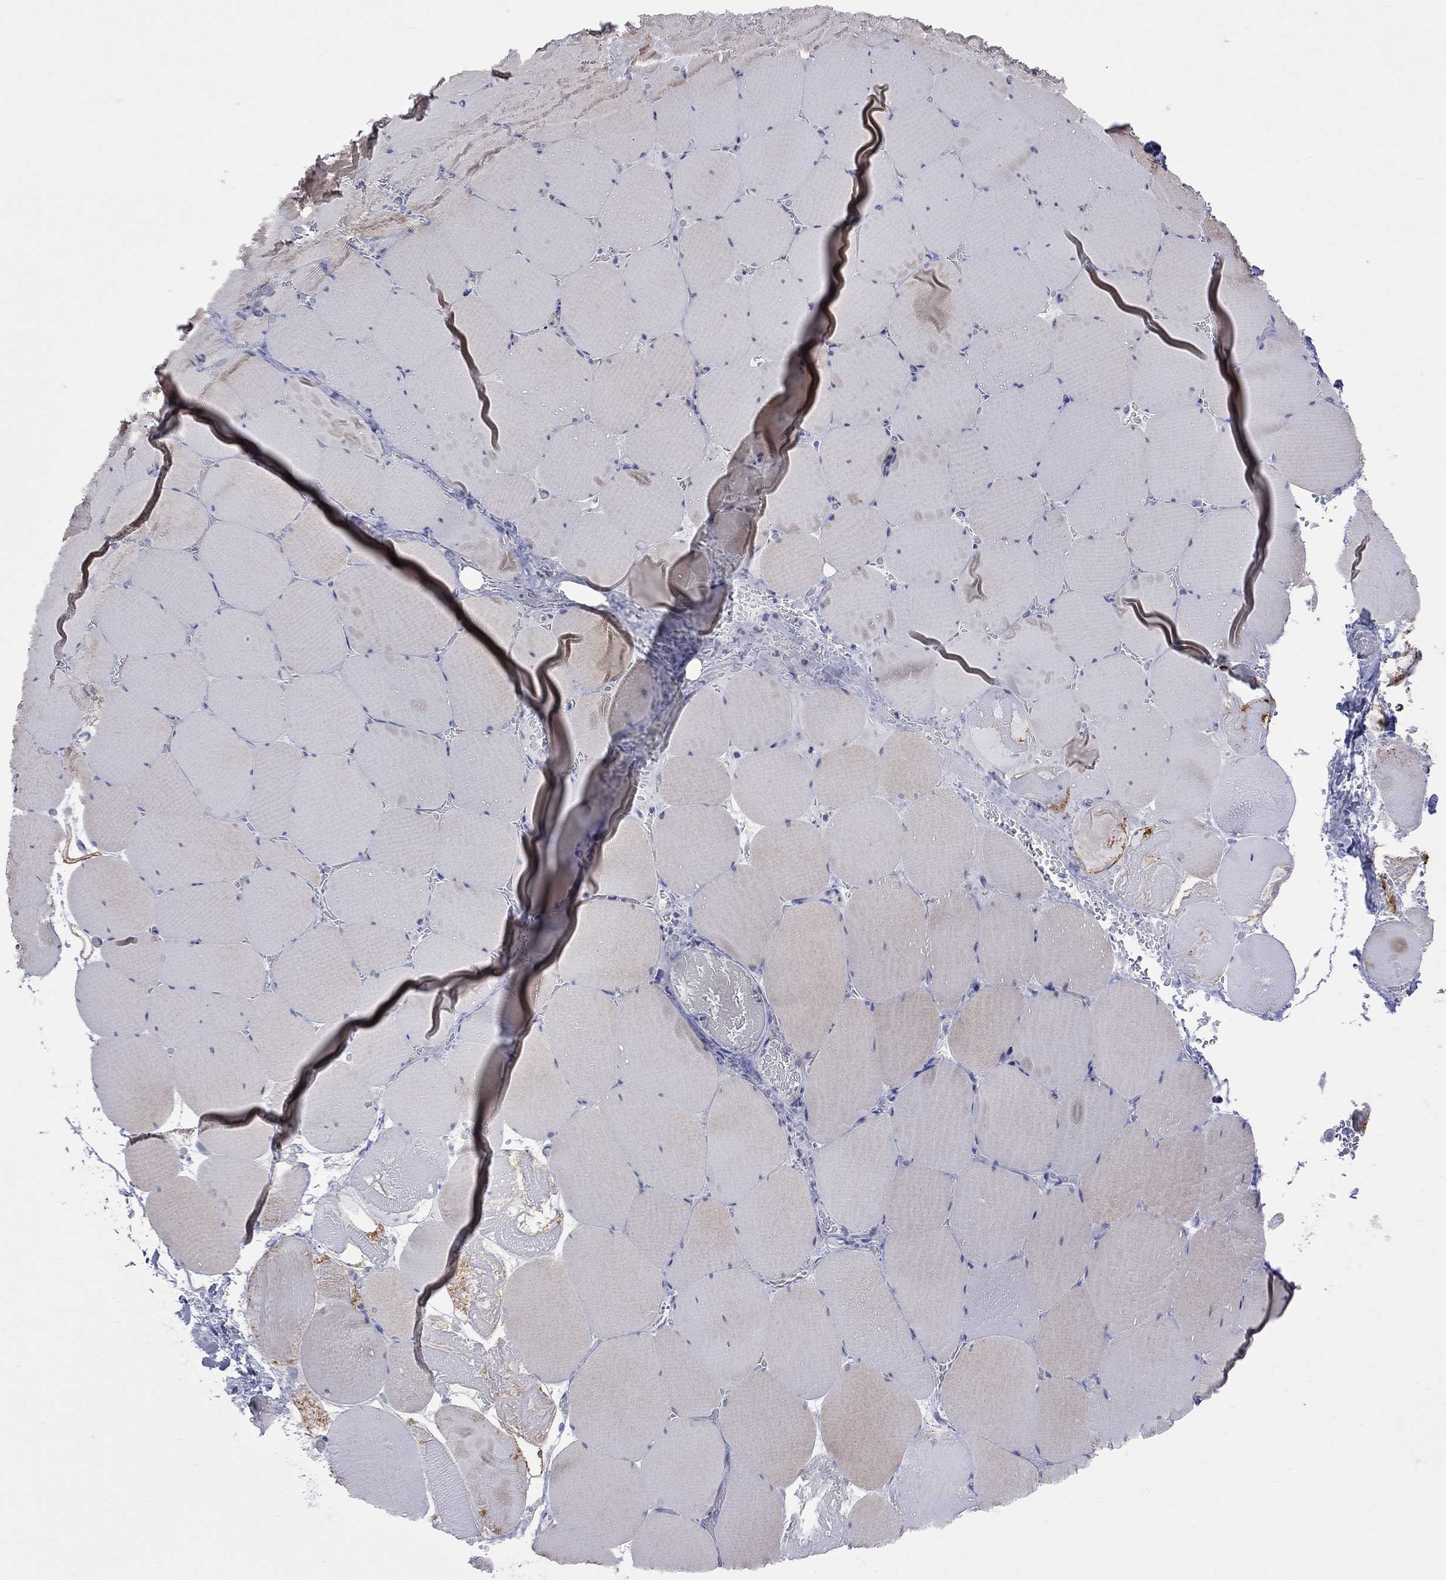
{"staining": {"intensity": "weak", "quantity": "<25%", "location": "cytoplasmic/membranous"}, "tissue": "skeletal muscle", "cell_type": "Myocytes", "image_type": "normal", "snomed": [{"axis": "morphology", "description": "Normal tissue, NOS"}, {"axis": "morphology", "description": "Malignant melanoma, Metastatic site"}, {"axis": "topography", "description": "Skeletal muscle"}], "caption": "Immunohistochemistry micrograph of benign skeletal muscle stained for a protein (brown), which demonstrates no positivity in myocytes. Nuclei are stained in blue.", "gene": "S100A3", "patient": {"sex": "male", "age": 50}}